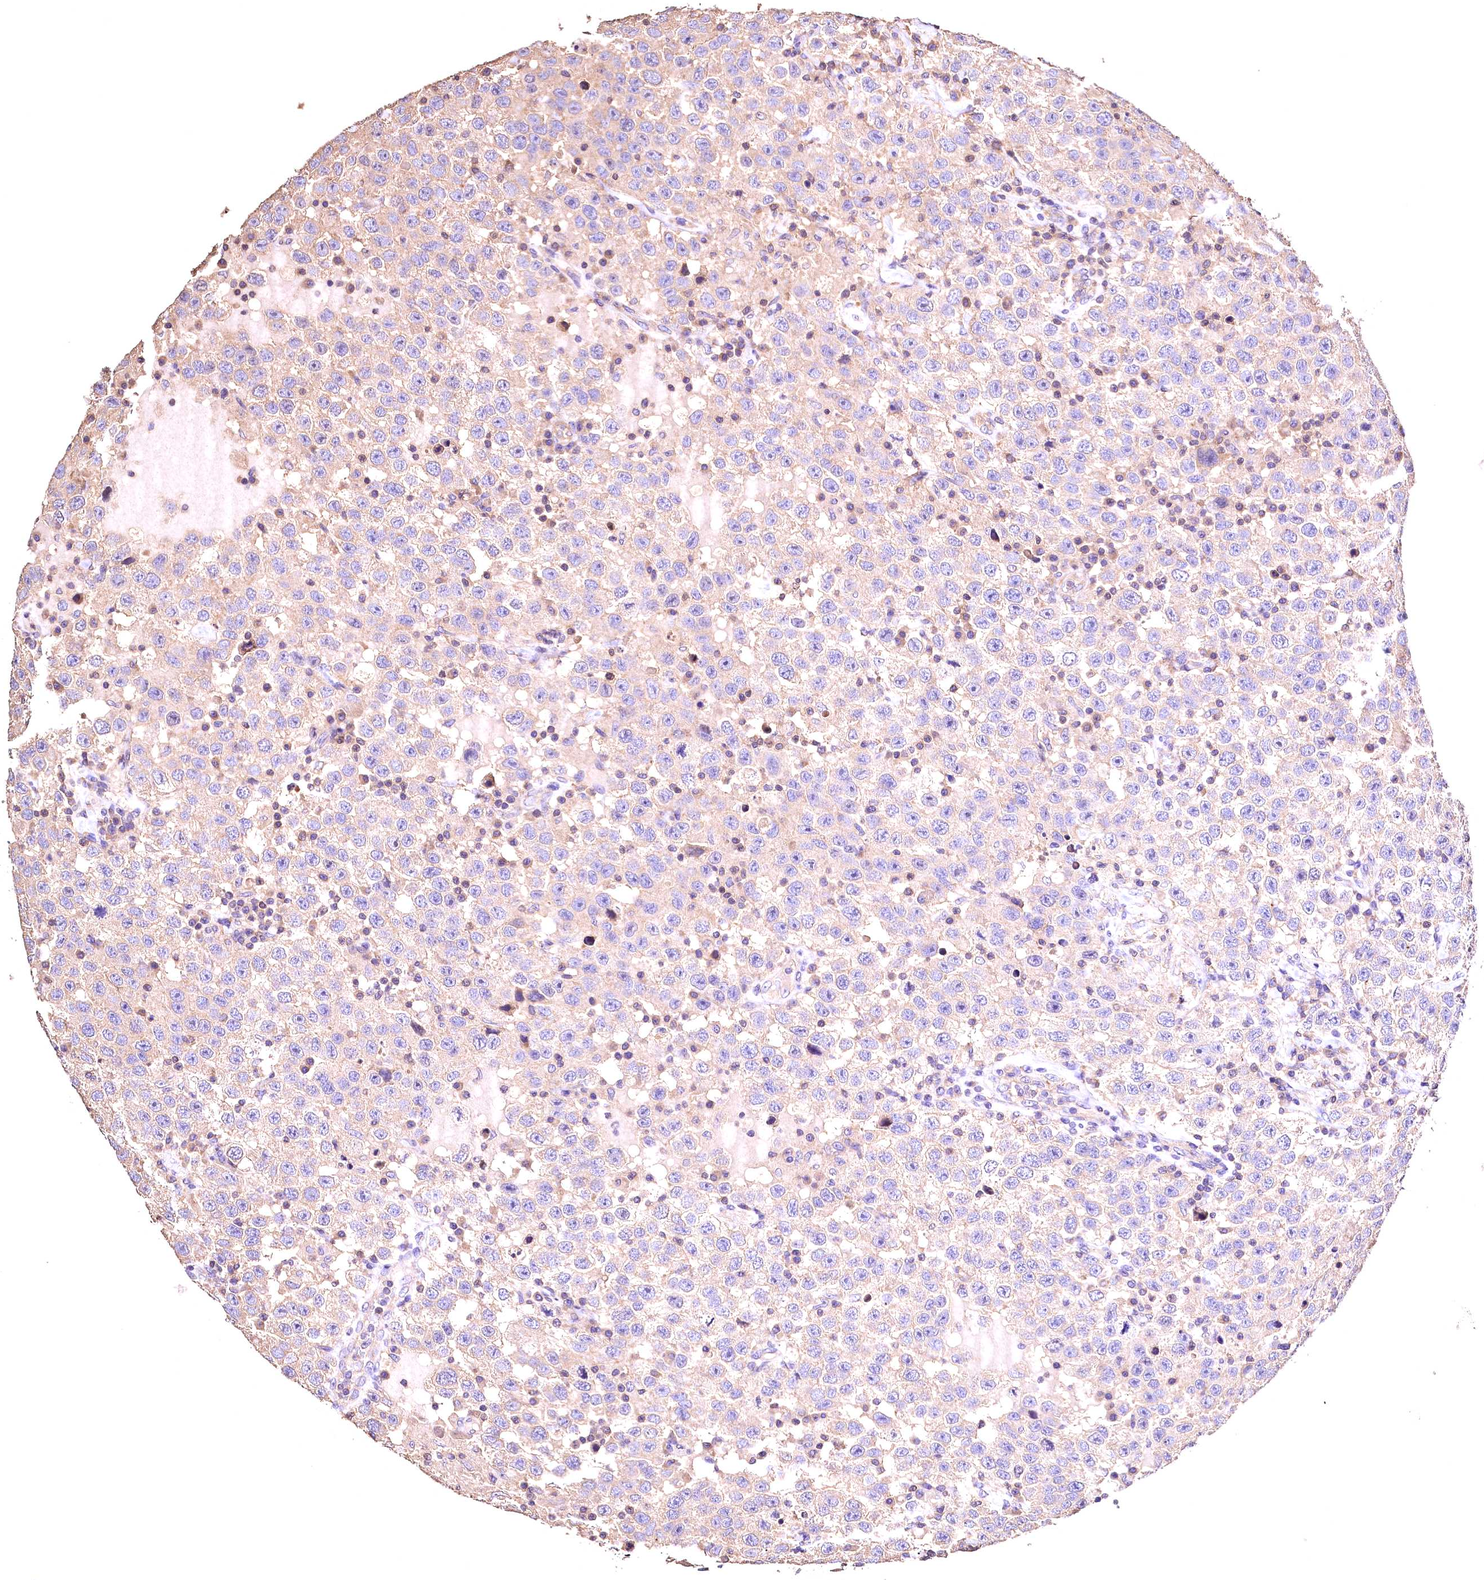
{"staining": {"intensity": "weak", "quantity": "<25%", "location": "cytoplasmic/membranous"}, "tissue": "testis cancer", "cell_type": "Tumor cells", "image_type": "cancer", "snomed": [{"axis": "morphology", "description": "Seminoma, NOS"}, {"axis": "topography", "description": "Testis"}], "caption": "A photomicrograph of human seminoma (testis) is negative for staining in tumor cells. The staining was performed using DAB to visualize the protein expression in brown, while the nuclei were stained in blue with hematoxylin (Magnification: 20x).", "gene": "OAS3", "patient": {"sex": "male", "age": 41}}